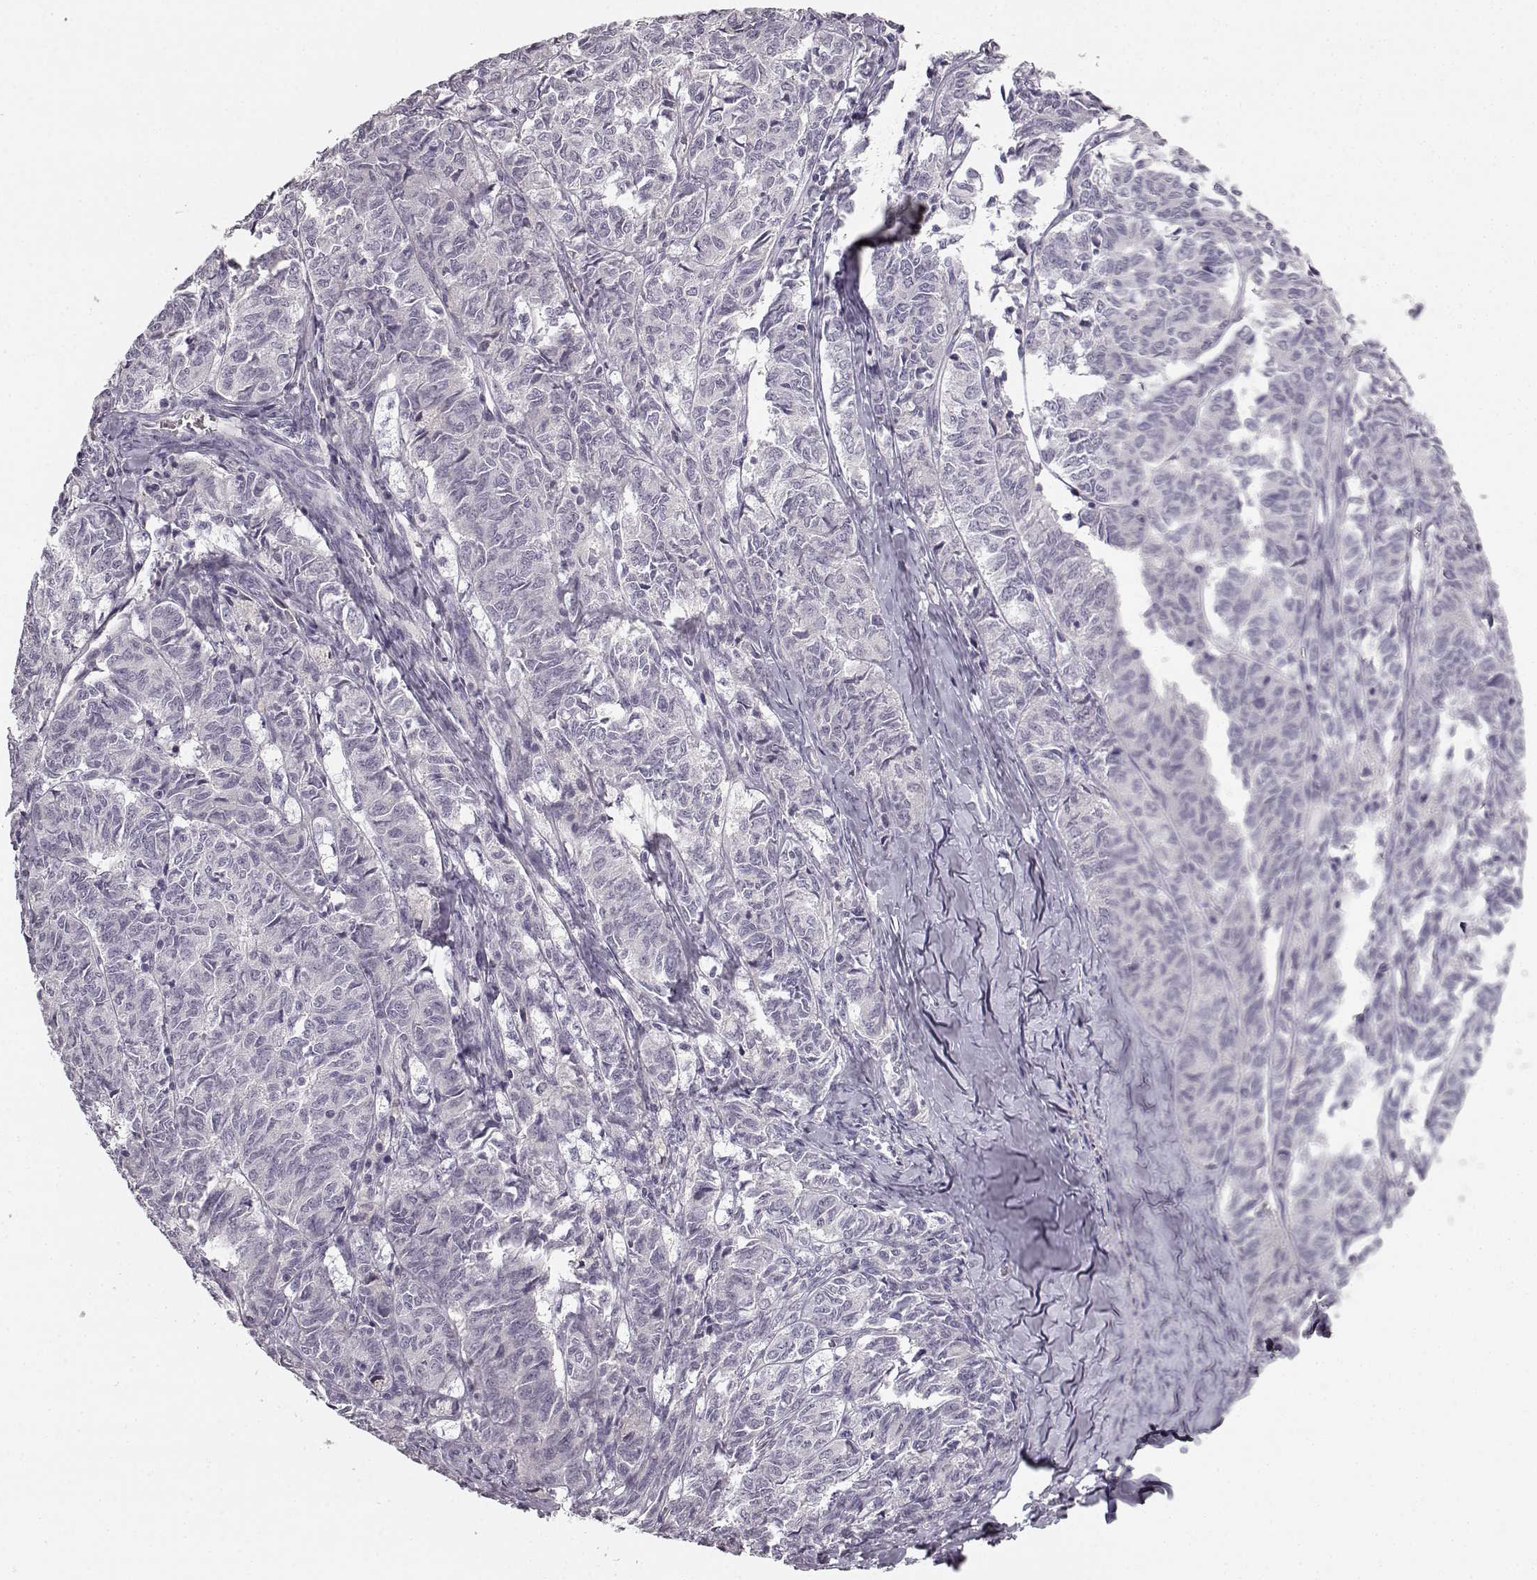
{"staining": {"intensity": "negative", "quantity": "none", "location": "none"}, "tissue": "ovarian cancer", "cell_type": "Tumor cells", "image_type": "cancer", "snomed": [{"axis": "morphology", "description": "Carcinoma, endometroid"}, {"axis": "topography", "description": "Ovary"}], "caption": "DAB (3,3'-diaminobenzidine) immunohistochemical staining of ovarian cancer (endometroid carcinoma) reveals no significant positivity in tumor cells.", "gene": "KIAA0319", "patient": {"sex": "female", "age": 80}}